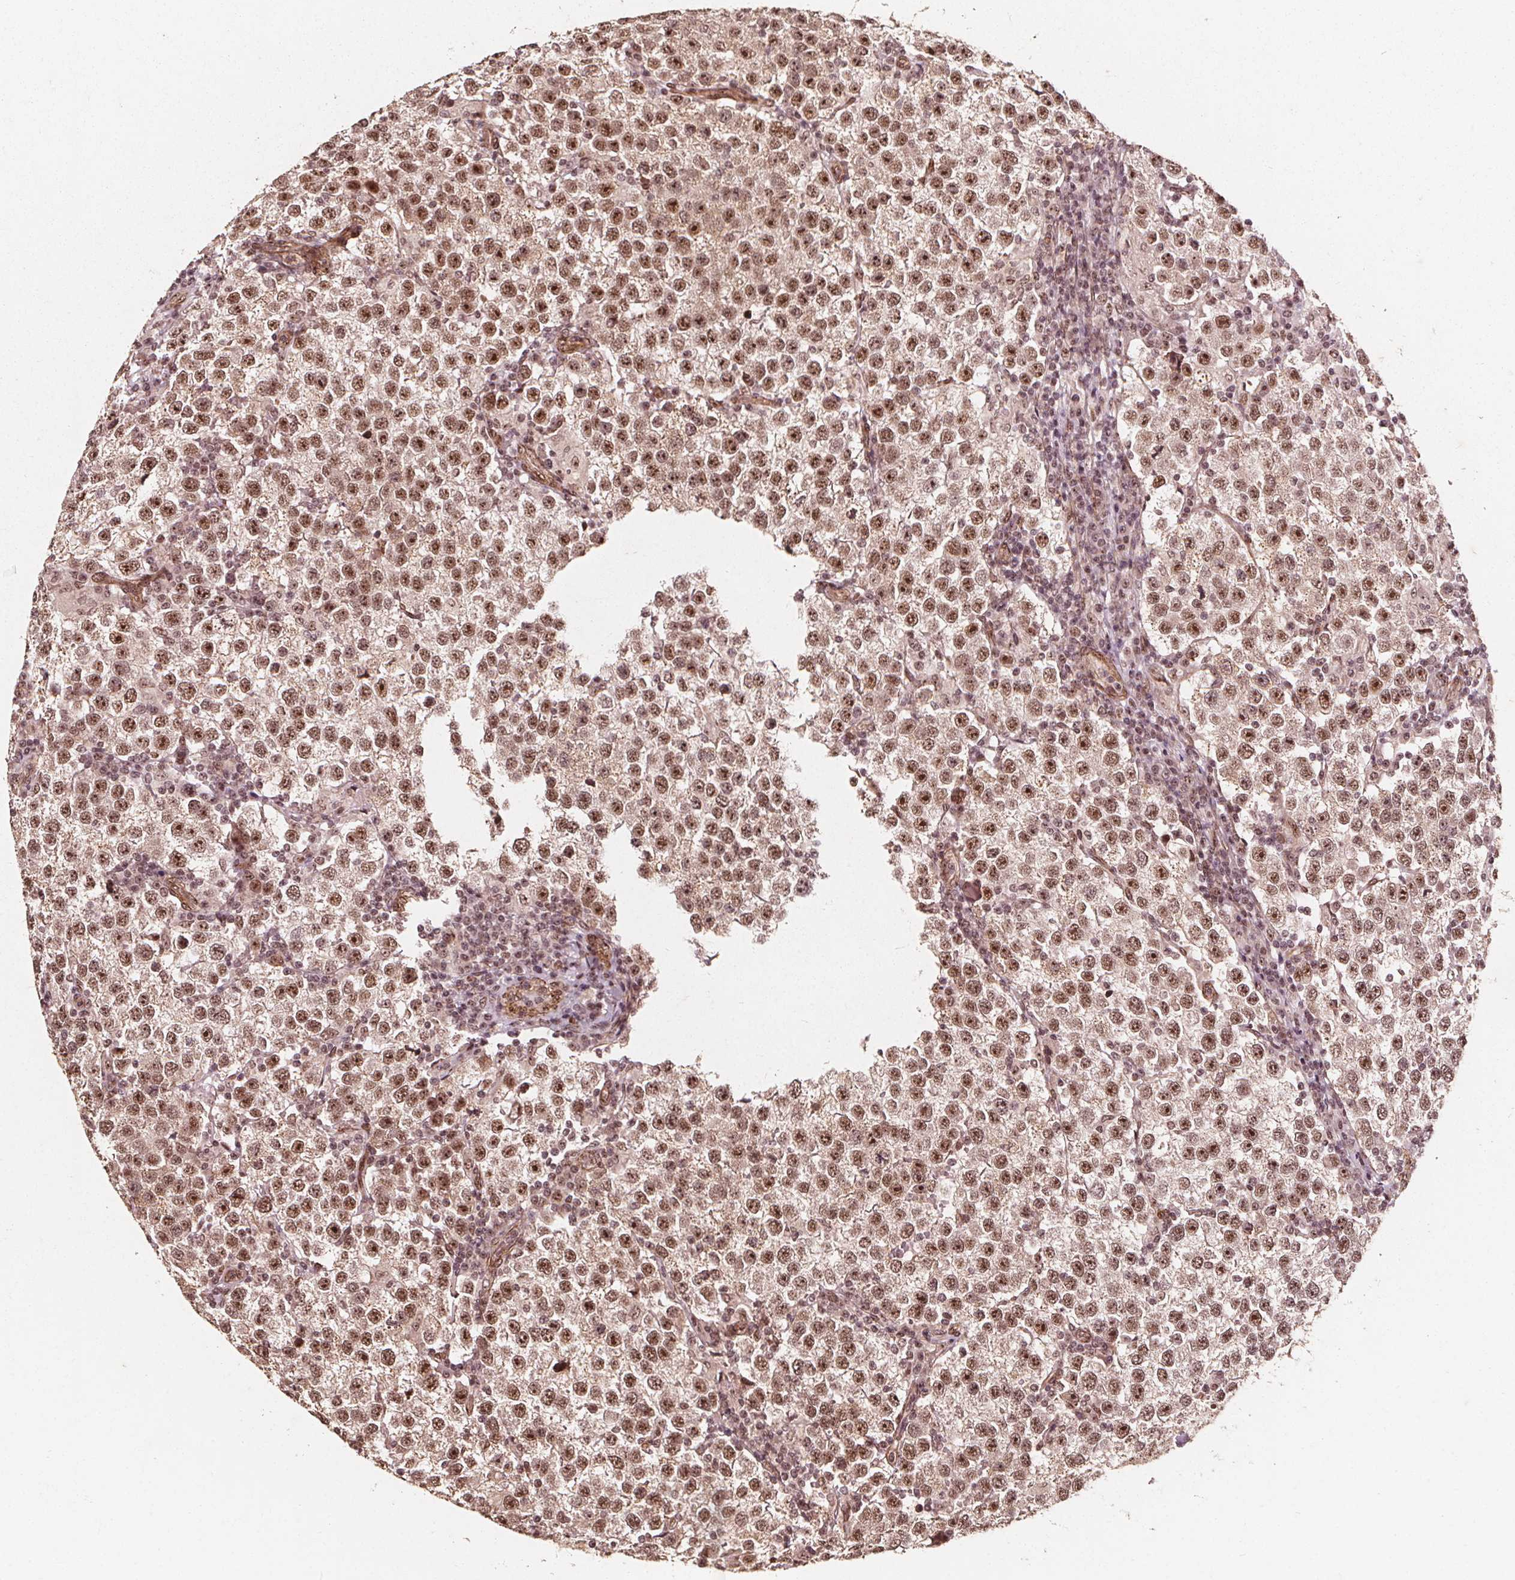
{"staining": {"intensity": "moderate", "quantity": ">75%", "location": "nuclear"}, "tissue": "testis cancer", "cell_type": "Tumor cells", "image_type": "cancer", "snomed": [{"axis": "morphology", "description": "Seminoma, NOS"}, {"axis": "topography", "description": "Testis"}], "caption": "Testis cancer (seminoma) stained for a protein (brown) shows moderate nuclear positive staining in approximately >75% of tumor cells.", "gene": "EXOSC9", "patient": {"sex": "male", "age": 37}}